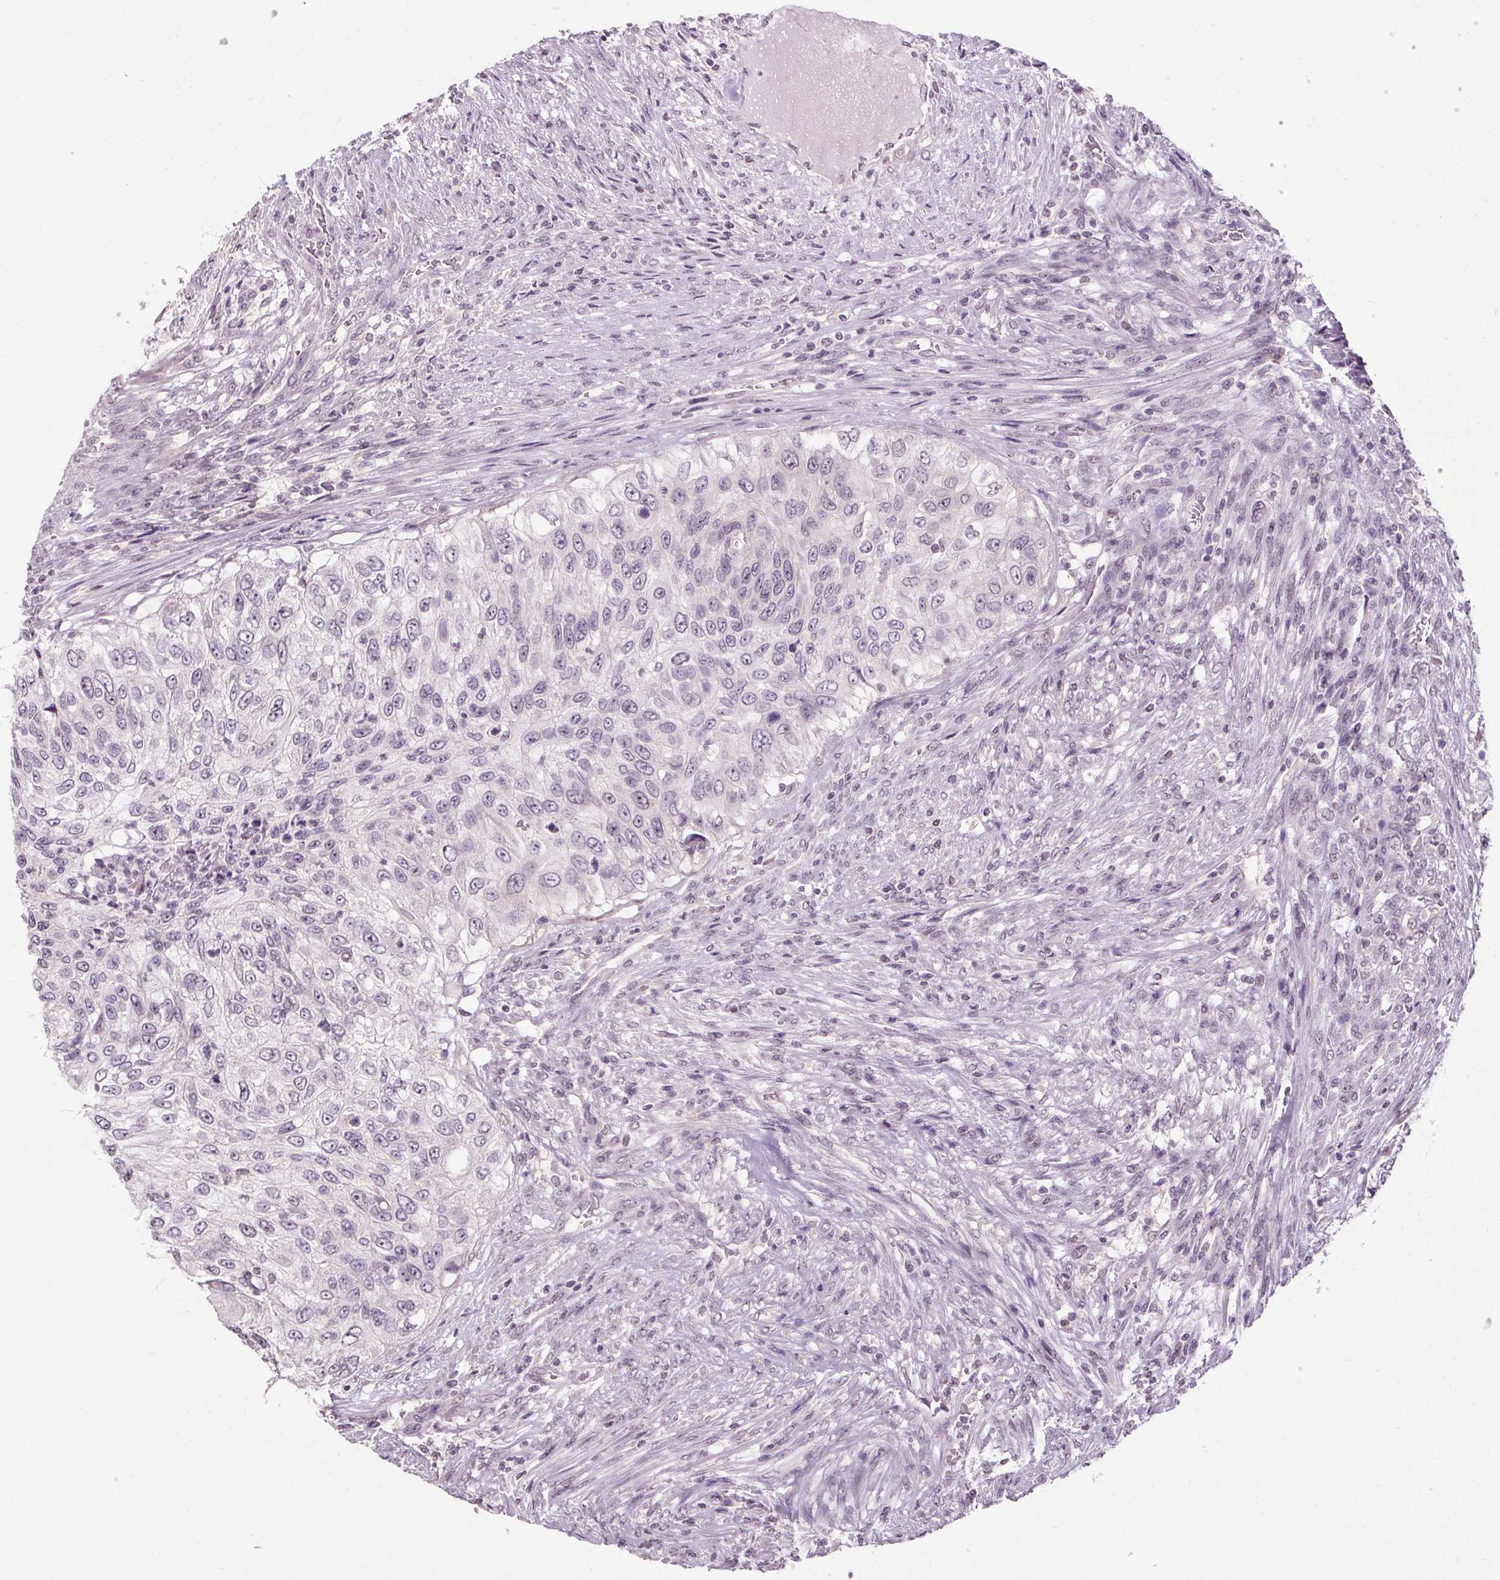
{"staining": {"intensity": "negative", "quantity": "none", "location": "none"}, "tissue": "urothelial cancer", "cell_type": "Tumor cells", "image_type": "cancer", "snomed": [{"axis": "morphology", "description": "Urothelial carcinoma, High grade"}, {"axis": "topography", "description": "Urinary bladder"}], "caption": "The photomicrograph demonstrates no staining of tumor cells in high-grade urothelial carcinoma. (DAB immunohistochemistry (IHC) visualized using brightfield microscopy, high magnification).", "gene": "SLC2A9", "patient": {"sex": "female", "age": 60}}